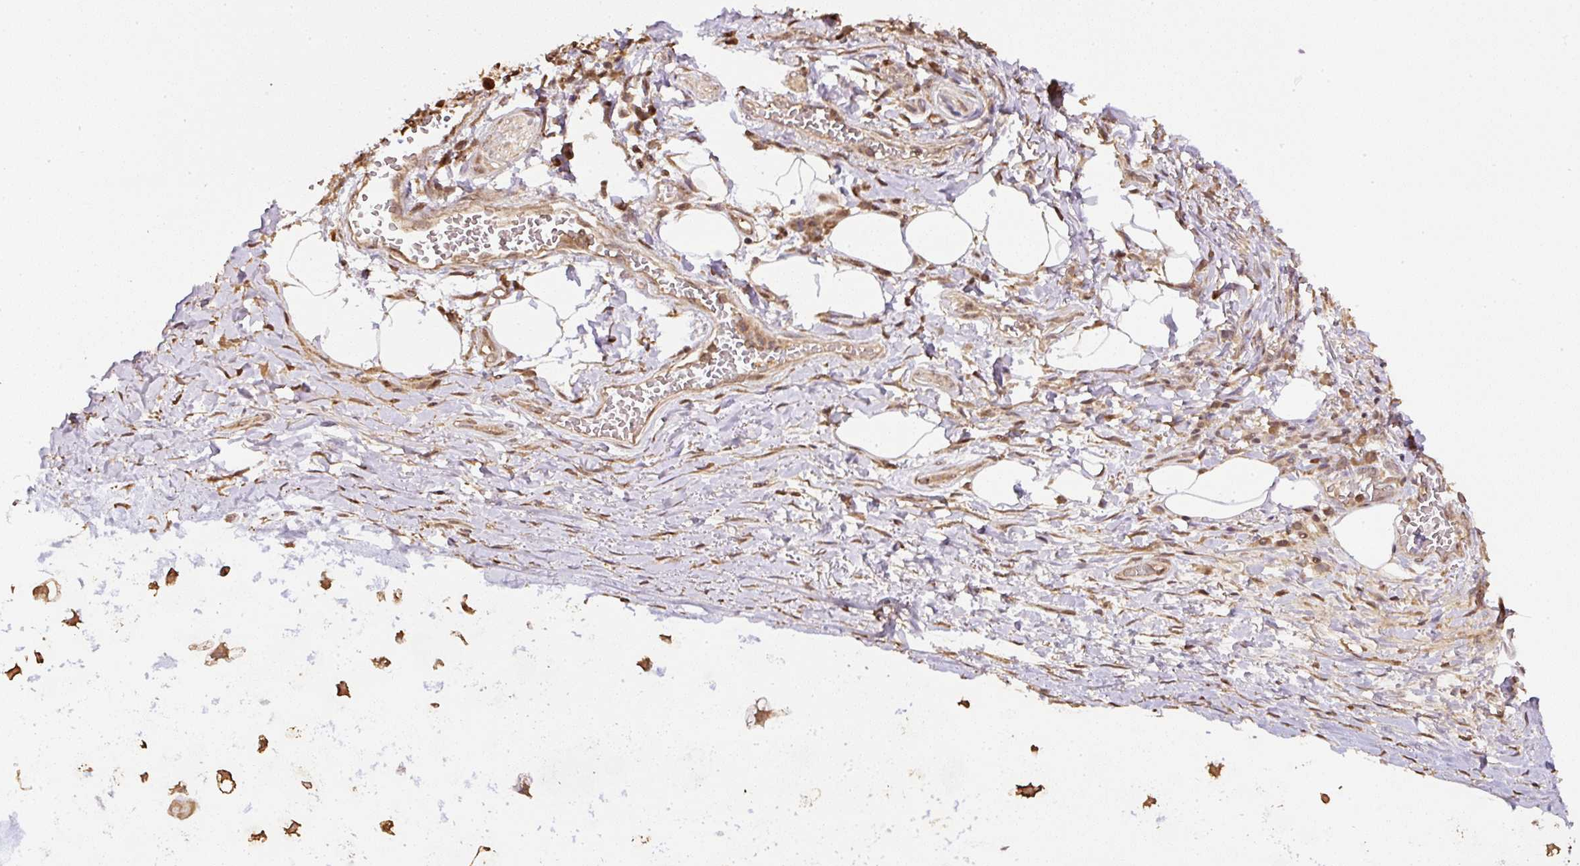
{"staining": {"intensity": "weak", "quantity": "25%-75%", "location": "cytoplasmic/membranous"}, "tissue": "adipose tissue", "cell_type": "Adipocytes", "image_type": "normal", "snomed": [{"axis": "morphology", "description": "Normal tissue, NOS"}, {"axis": "topography", "description": "Cartilage tissue"}, {"axis": "topography", "description": "Bronchus"}], "caption": "This histopathology image demonstrates immunohistochemistry (IHC) staining of normal human adipose tissue, with low weak cytoplasmic/membranous staining in about 25%-75% of adipocytes.", "gene": "TMEM170B", "patient": {"sex": "male", "age": 56}}